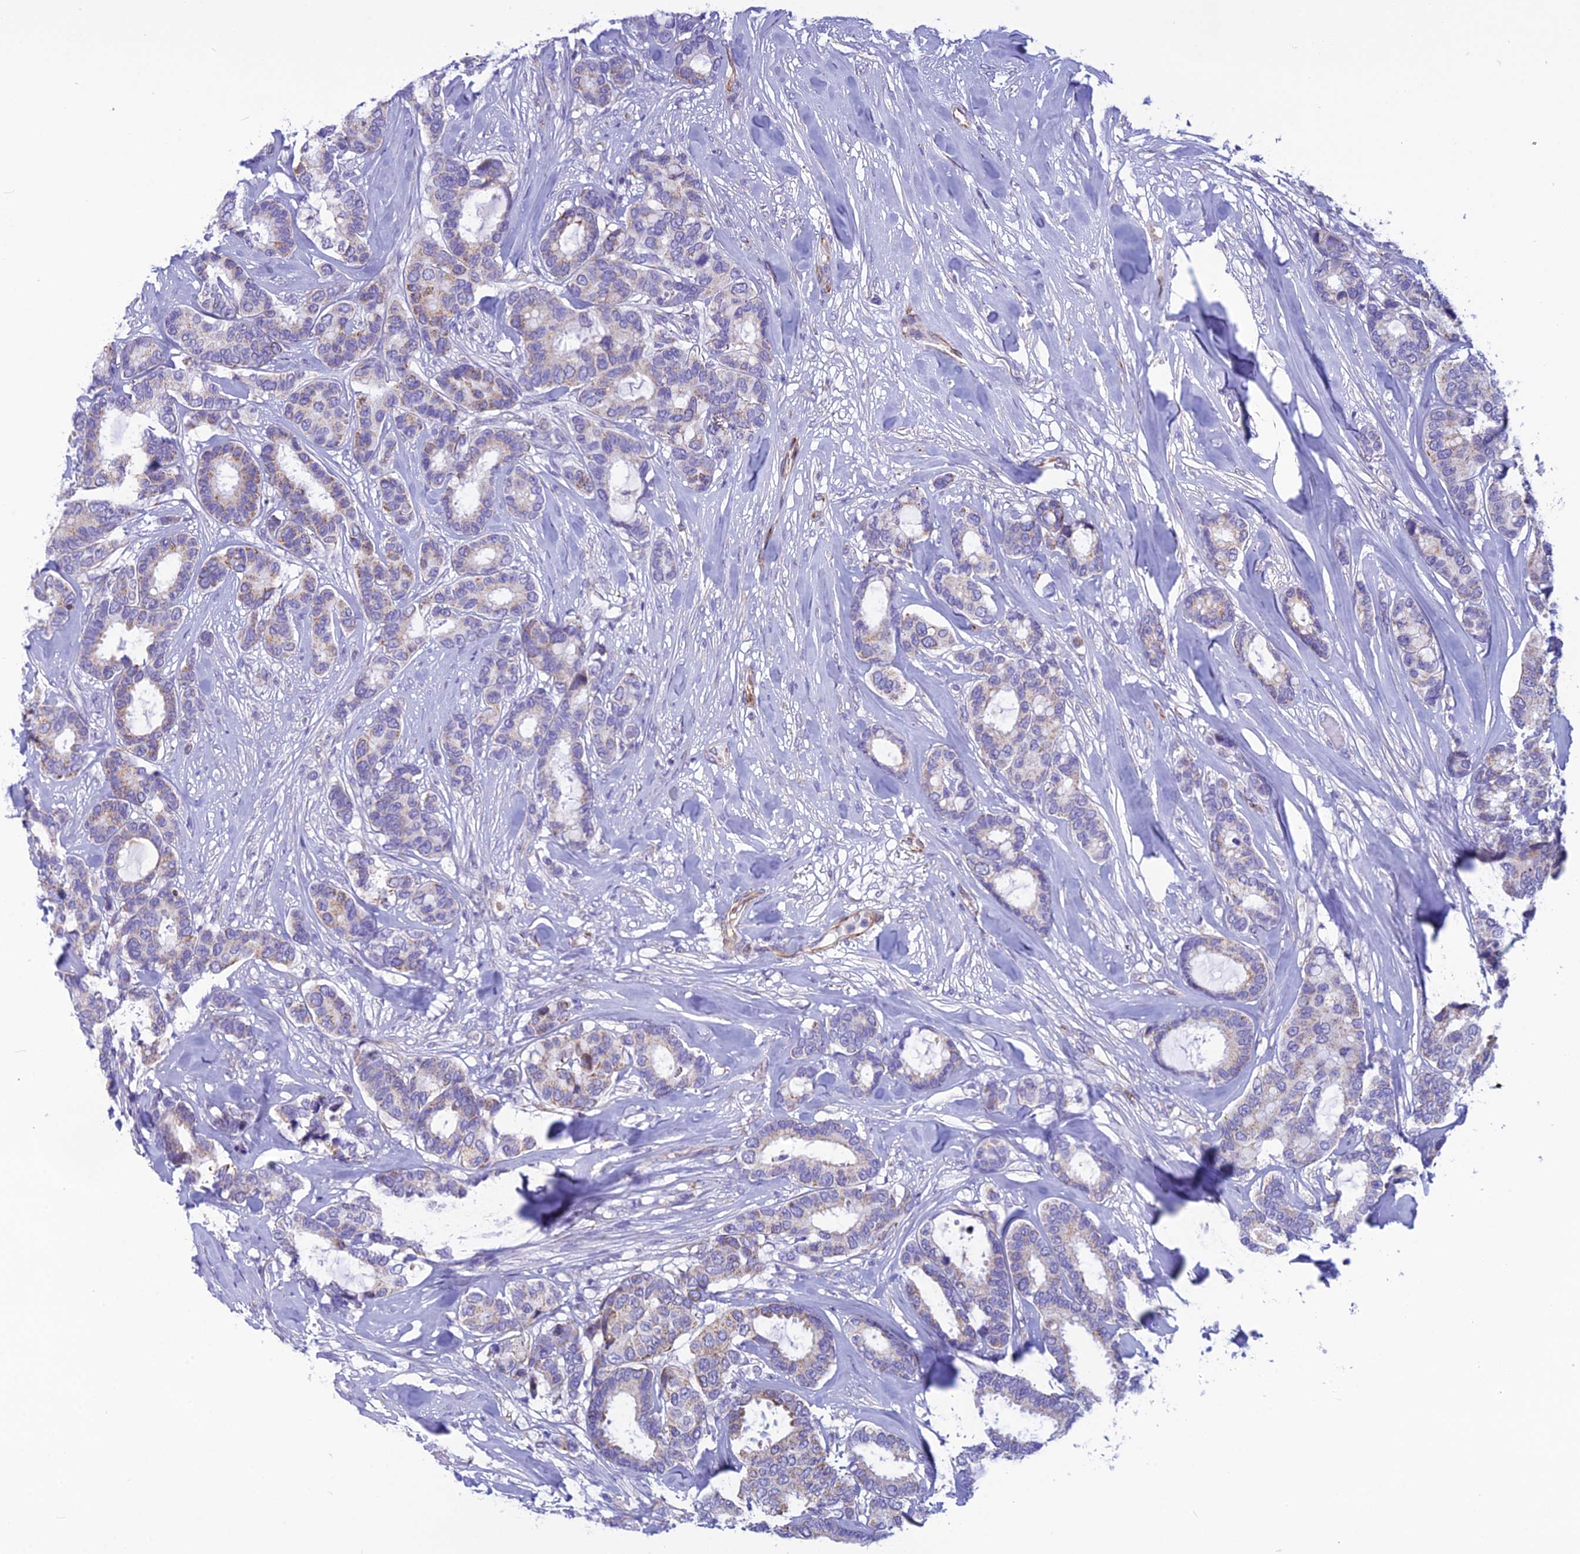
{"staining": {"intensity": "weak", "quantity": "25%-75%", "location": "cytoplasmic/membranous"}, "tissue": "breast cancer", "cell_type": "Tumor cells", "image_type": "cancer", "snomed": [{"axis": "morphology", "description": "Duct carcinoma"}, {"axis": "topography", "description": "Breast"}], "caption": "IHC of breast cancer (invasive ductal carcinoma) shows low levels of weak cytoplasmic/membranous expression in approximately 25%-75% of tumor cells.", "gene": "POMGNT1", "patient": {"sex": "female", "age": 87}}